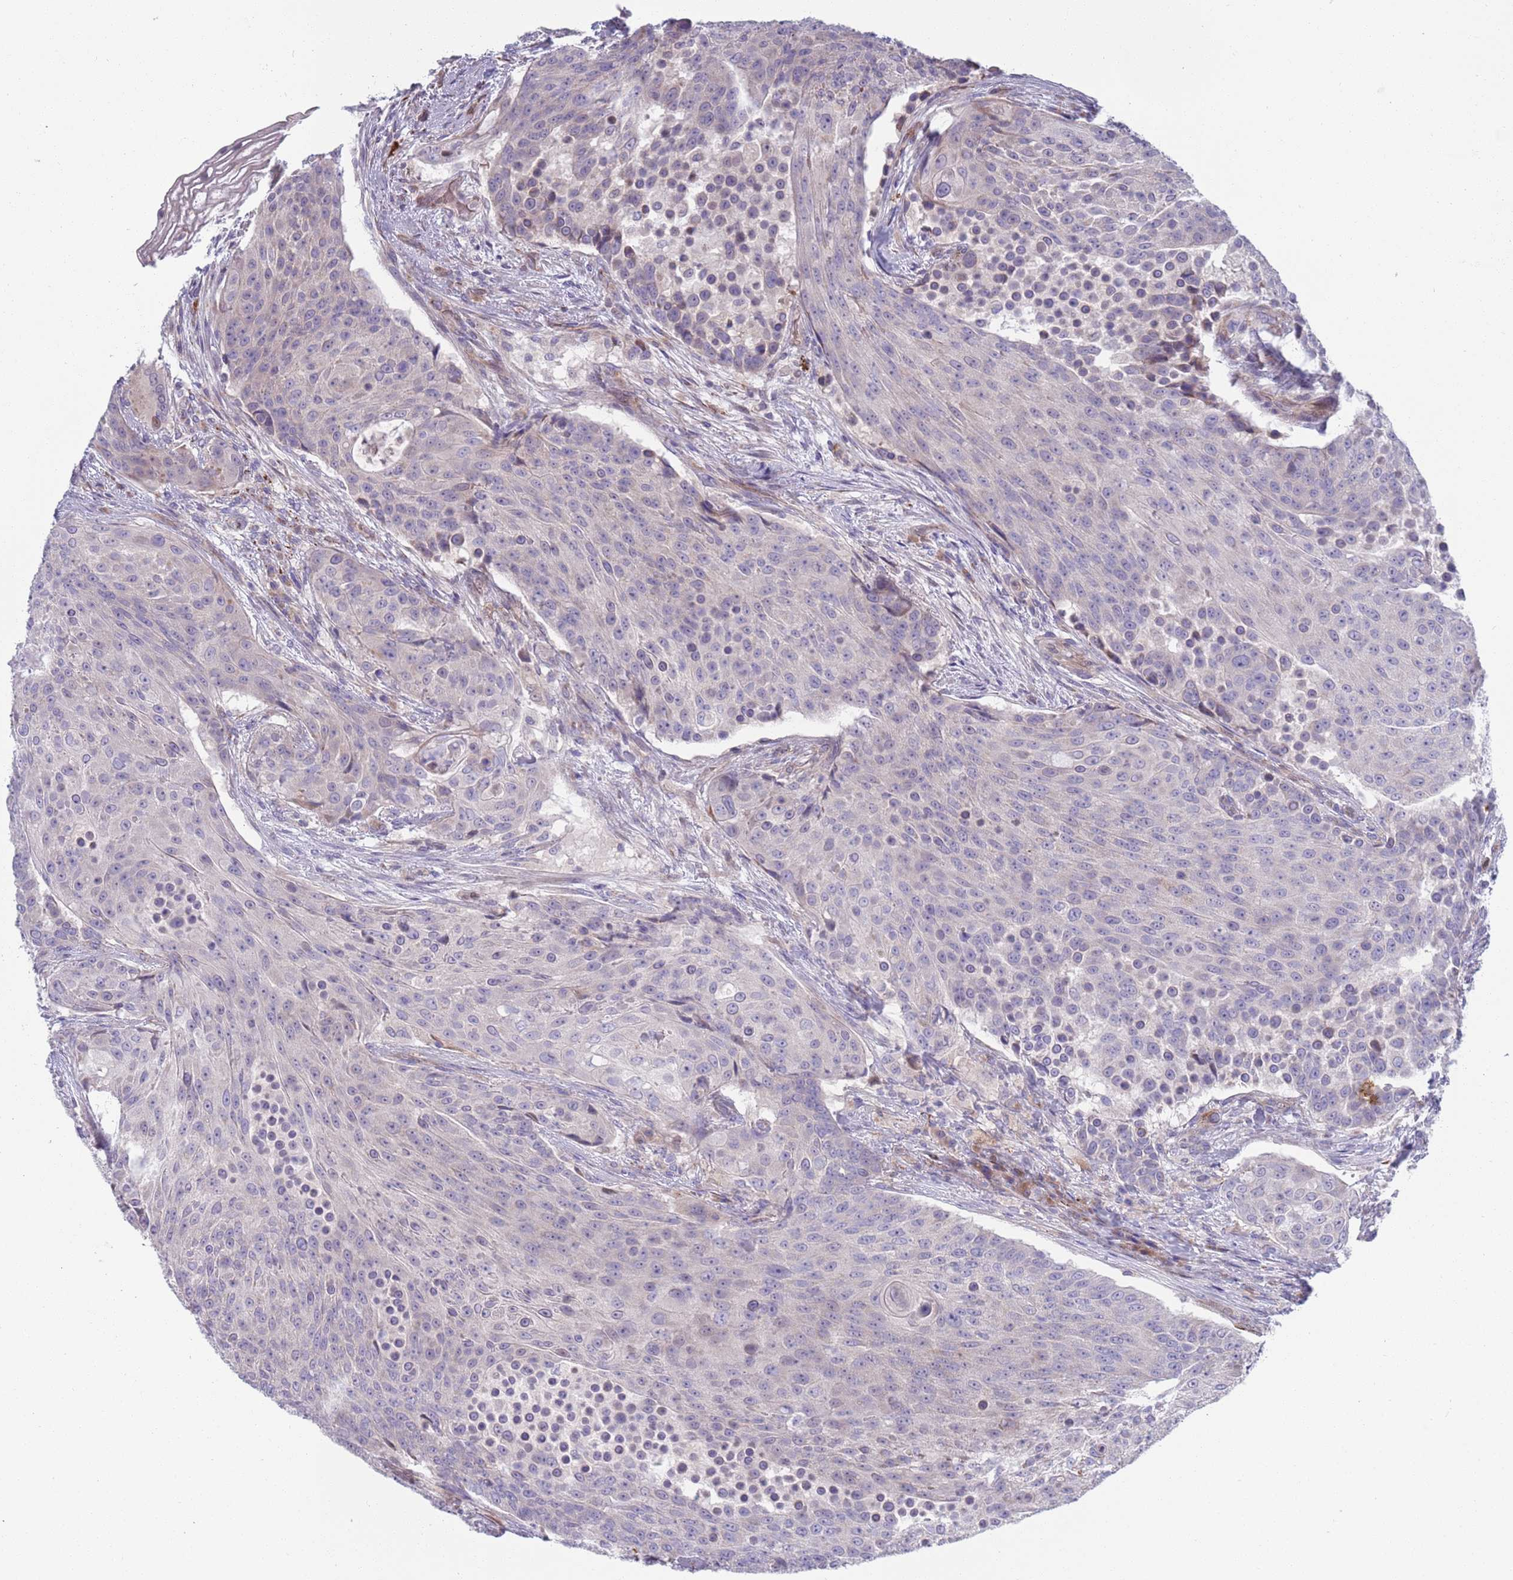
{"staining": {"intensity": "negative", "quantity": "none", "location": "none"}, "tissue": "urothelial cancer", "cell_type": "Tumor cells", "image_type": "cancer", "snomed": [{"axis": "morphology", "description": "Urothelial carcinoma, High grade"}, {"axis": "topography", "description": "Urinary bladder"}], "caption": "Tumor cells show no significant positivity in high-grade urothelial carcinoma. (DAB (3,3'-diaminobenzidine) immunohistochemistry (IHC) visualized using brightfield microscopy, high magnification).", "gene": "TYW1", "patient": {"sex": "female", "age": 63}}